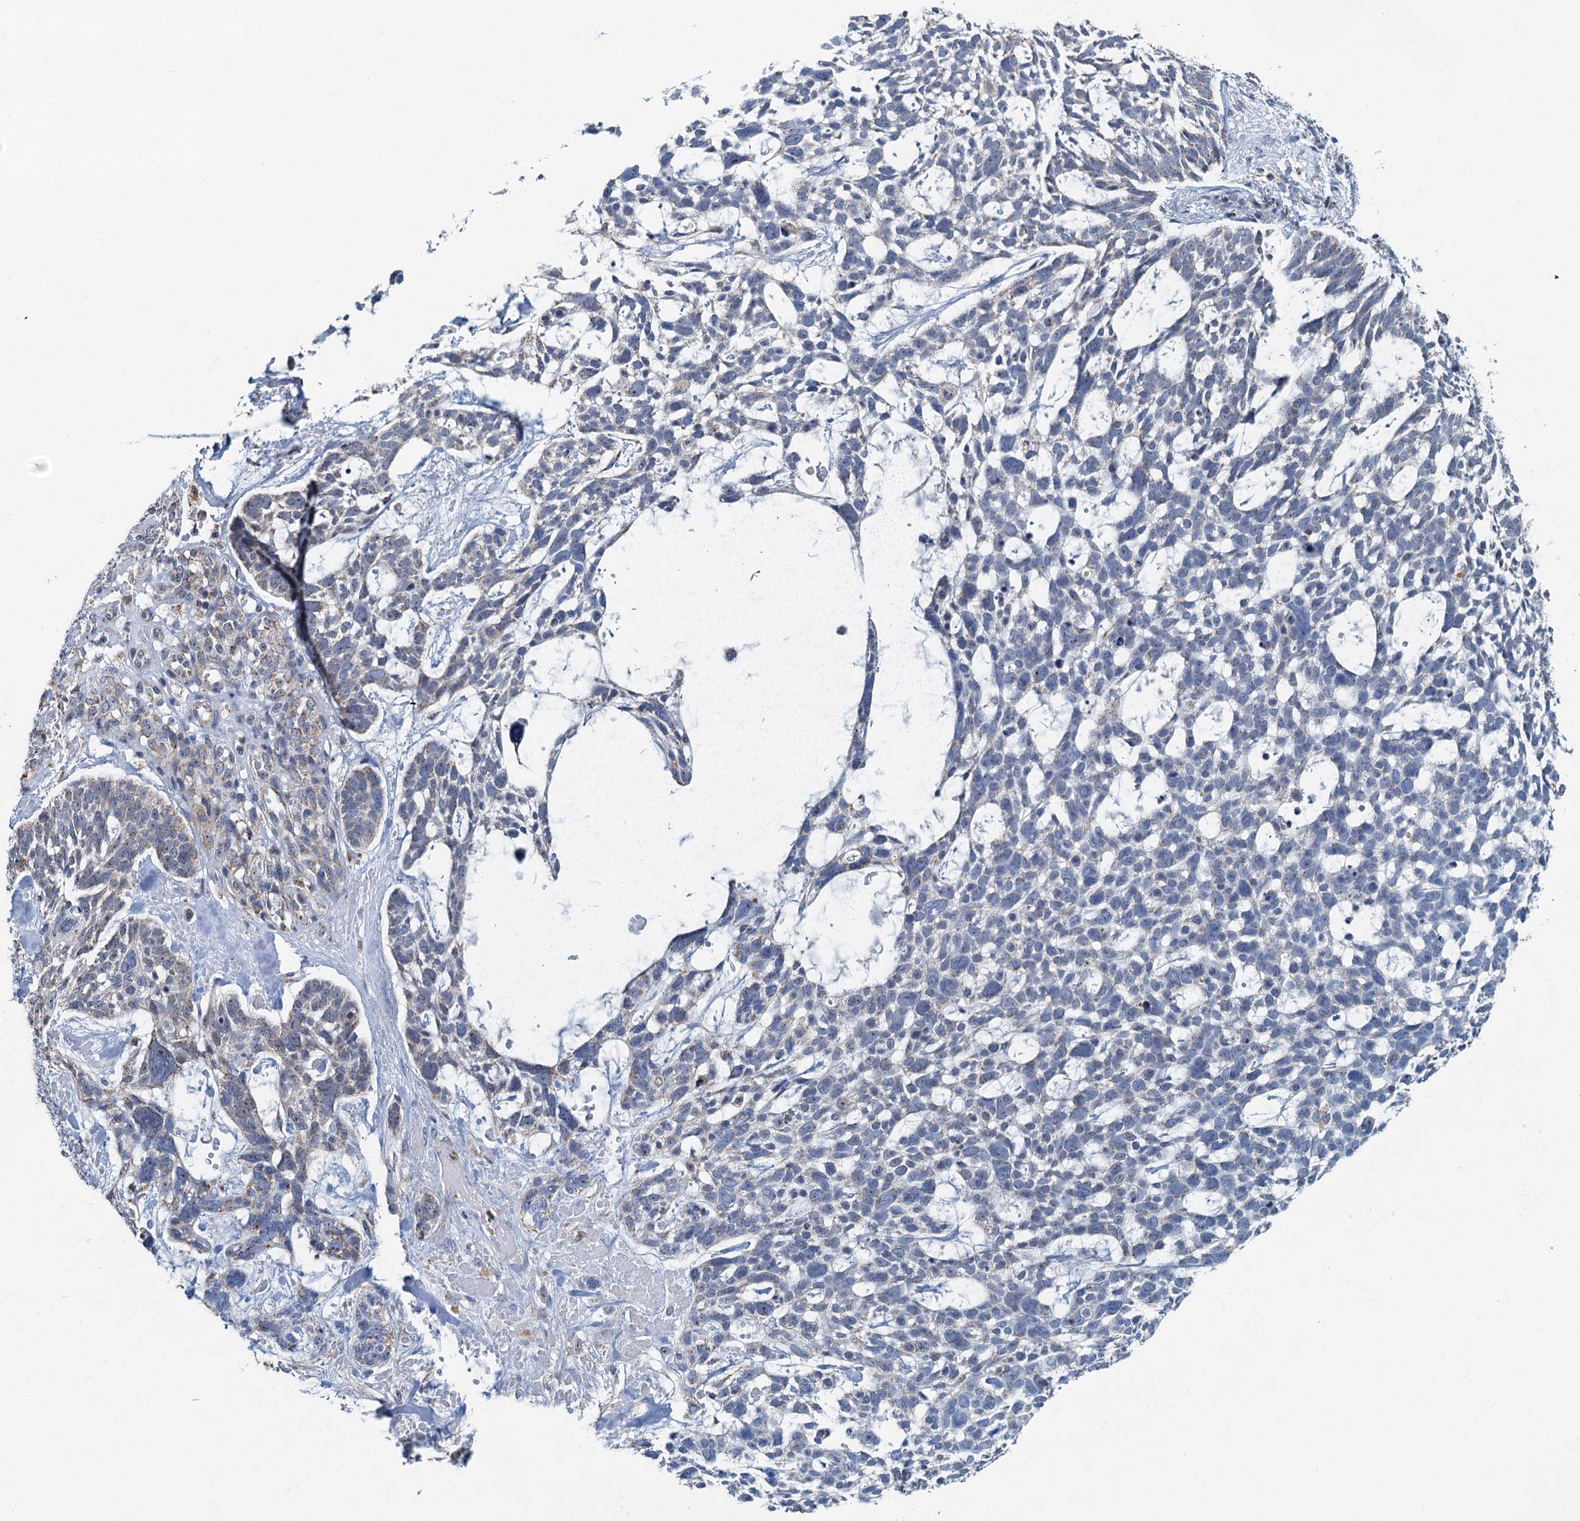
{"staining": {"intensity": "negative", "quantity": "none", "location": "none"}, "tissue": "skin cancer", "cell_type": "Tumor cells", "image_type": "cancer", "snomed": [{"axis": "morphology", "description": "Basal cell carcinoma"}, {"axis": "topography", "description": "Skin"}], "caption": "An immunohistochemistry photomicrograph of skin basal cell carcinoma is shown. There is no staining in tumor cells of skin basal cell carcinoma.", "gene": "RAD9B", "patient": {"sex": "male", "age": 88}}